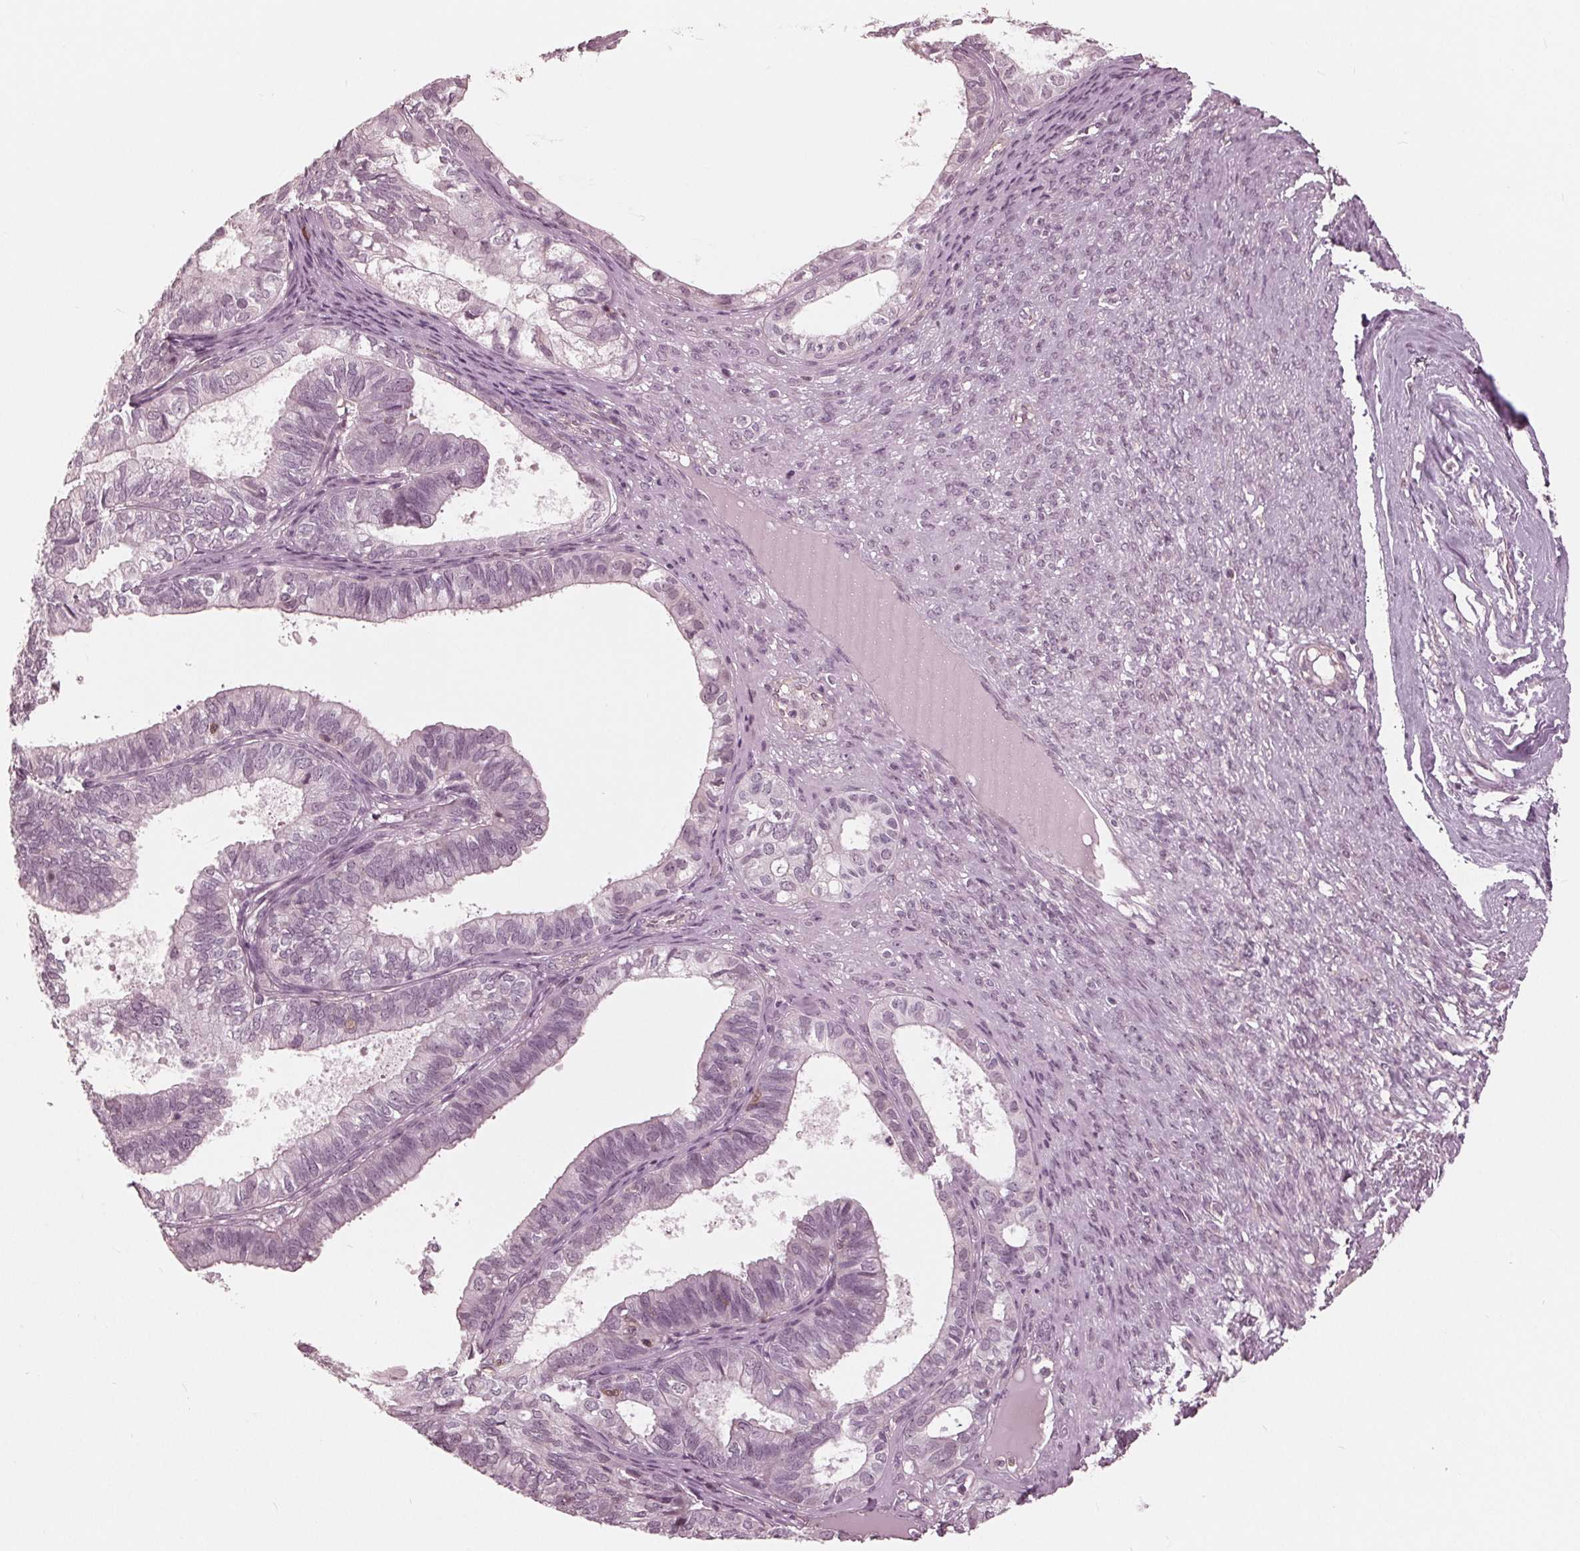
{"staining": {"intensity": "negative", "quantity": "none", "location": "none"}, "tissue": "ovarian cancer", "cell_type": "Tumor cells", "image_type": "cancer", "snomed": [{"axis": "morphology", "description": "Carcinoma, endometroid"}, {"axis": "topography", "description": "Ovary"}], "caption": "Immunohistochemistry micrograph of neoplastic tissue: human ovarian endometroid carcinoma stained with DAB (3,3'-diaminobenzidine) demonstrates no significant protein expression in tumor cells. (DAB (3,3'-diaminobenzidine) IHC, high magnification).", "gene": "ING3", "patient": {"sex": "female", "age": 64}}